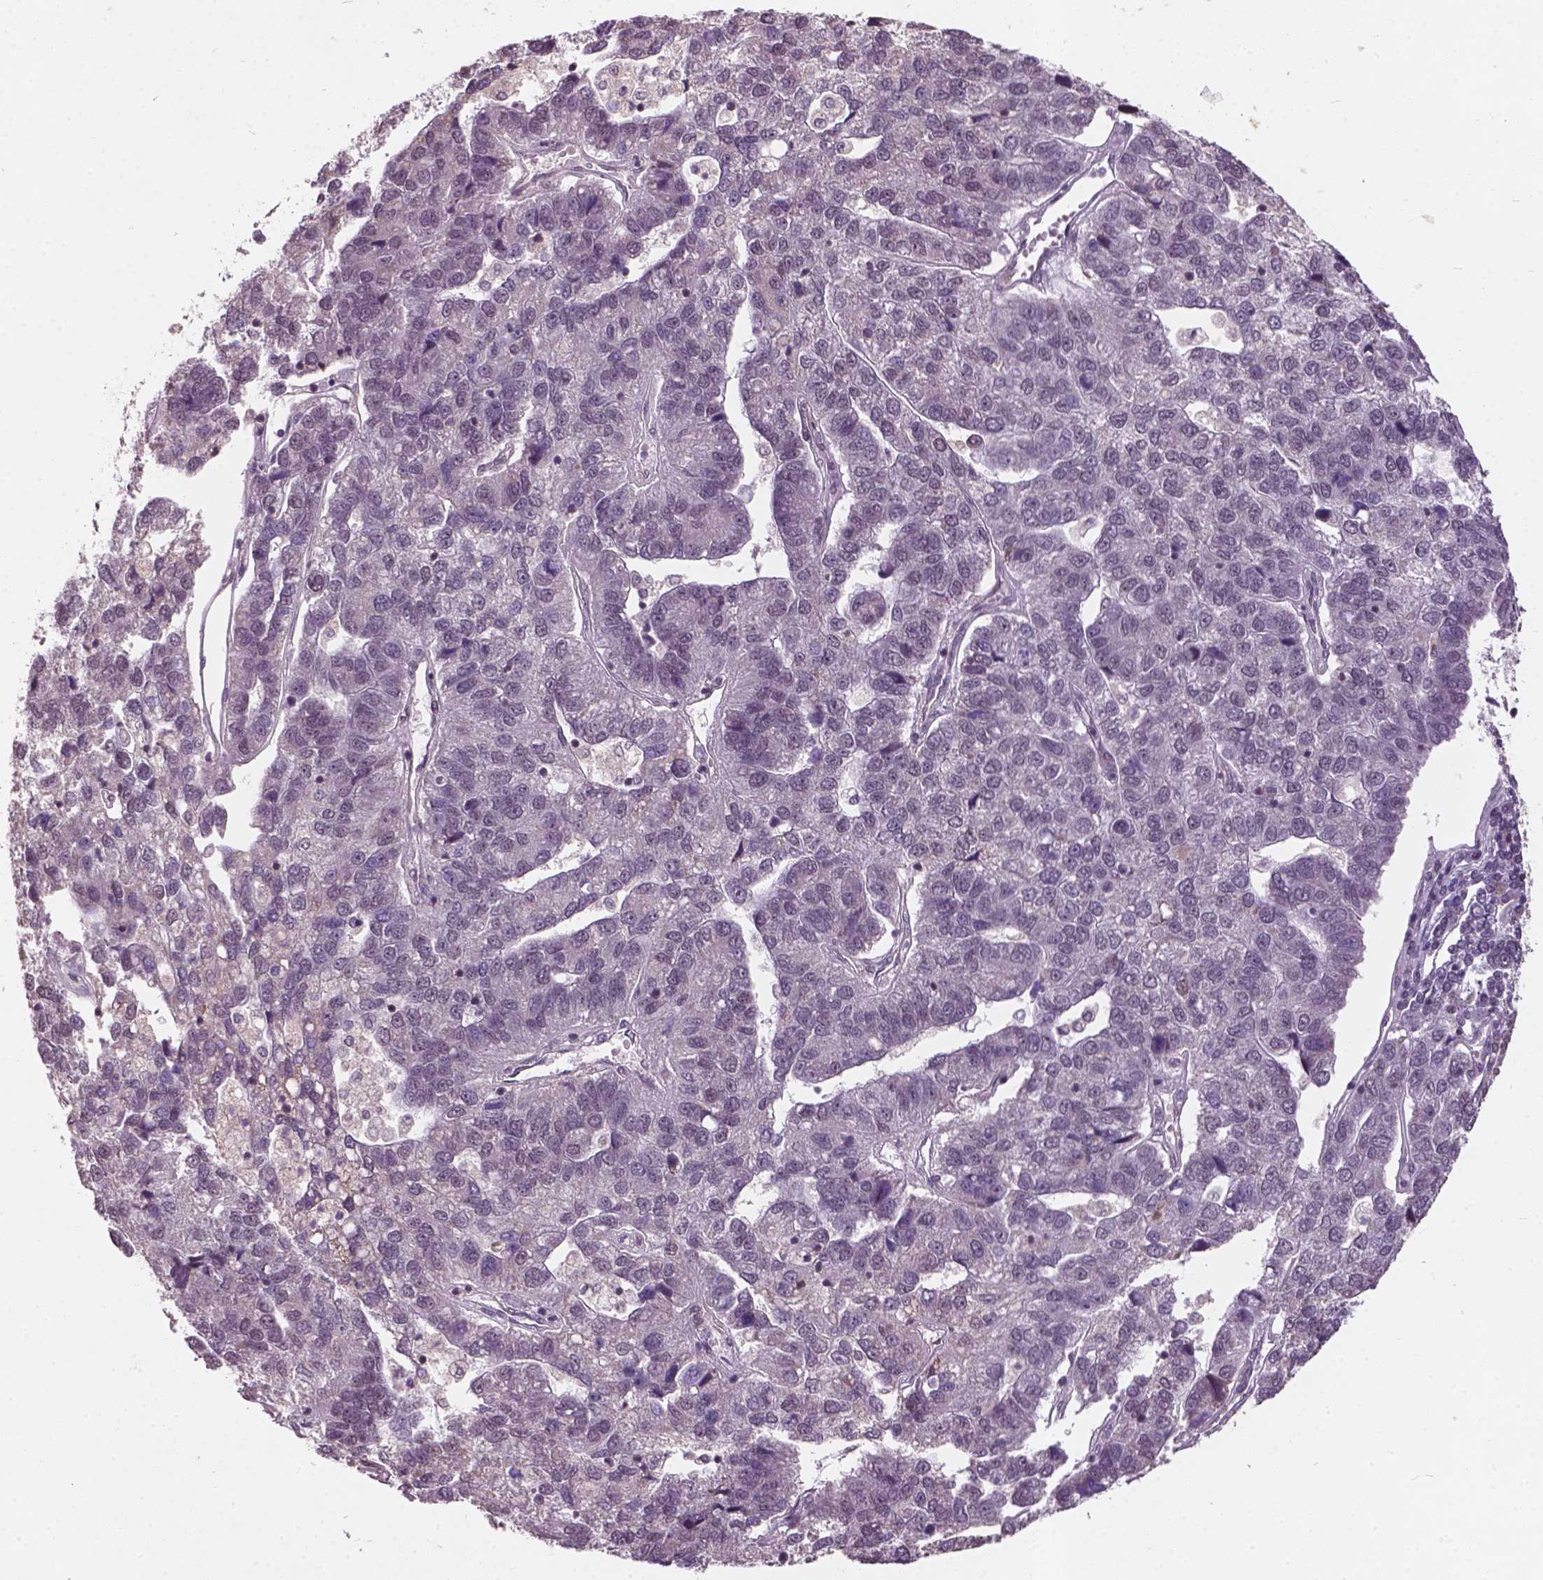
{"staining": {"intensity": "negative", "quantity": "none", "location": "none"}, "tissue": "pancreatic cancer", "cell_type": "Tumor cells", "image_type": "cancer", "snomed": [{"axis": "morphology", "description": "Adenocarcinoma, NOS"}, {"axis": "topography", "description": "Pancreas"}], "caption": "The histopathology image displays no staining of tumor cells in pancreatic cancer.", "gene": "GPS2", "patient": {"sex": "female", "age": 61}}